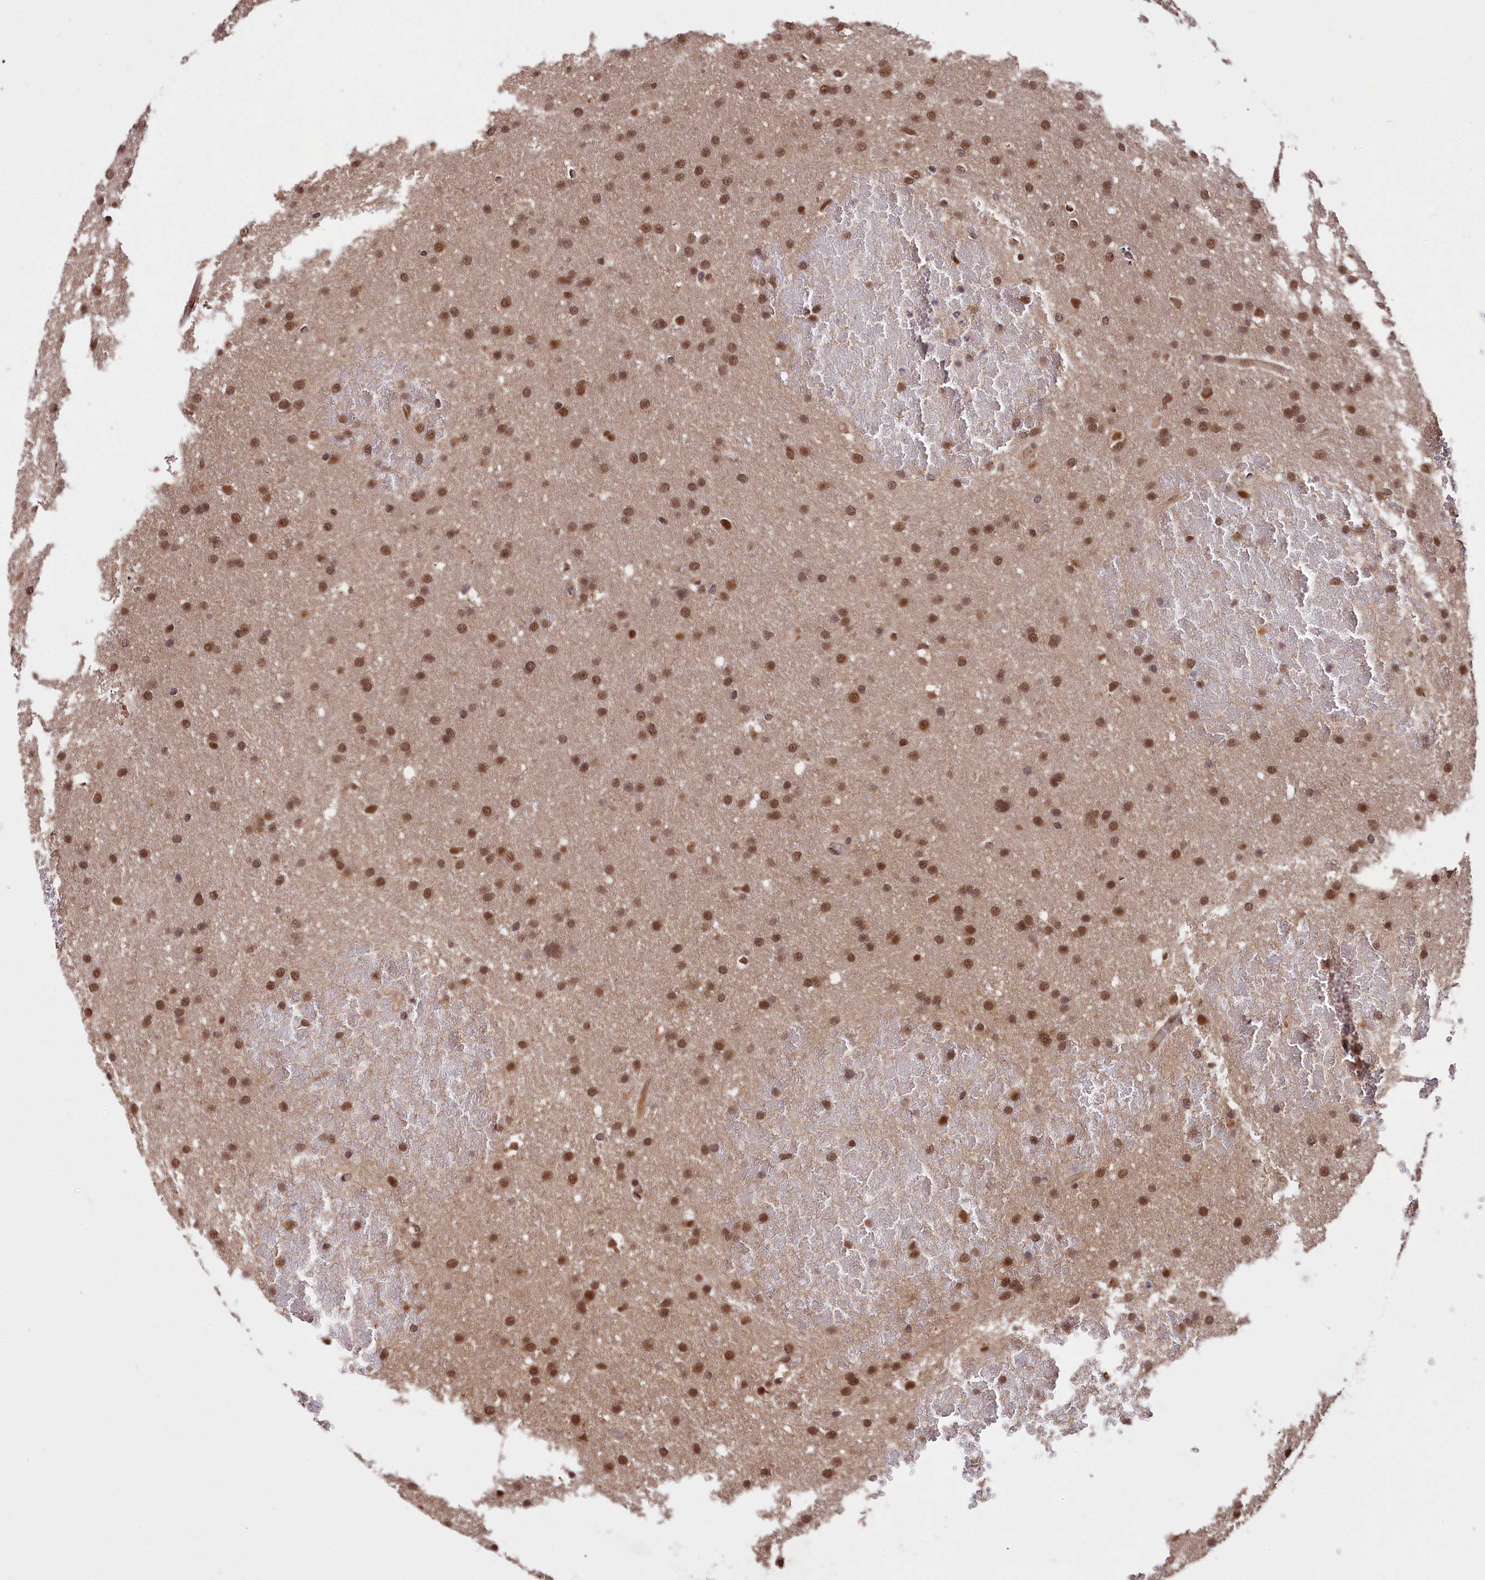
{"staining": {"intensity": "moderate", "quantity": ">75%", "location": "nuclear"}, "tissue": "glioma", "cell_type": "Tumor cells", "image_type": "cancer", "snomed": [{"axis": "morphology", "description": "Glioma, malignant, High grade"}, {"axis": "topography", "description": "Cerebral cortex"}], "caption": "This photomicrograph shows malignant glioma (high-grade) stained with immunohistochemistry (IHC) to label a protein in brown. The nuclear of tumor cells show moderate positivity for the protein. Nuclei are counter-stained blue.", "gene": "ADRM1", "patient": {"sex": "female", "age": 36}}